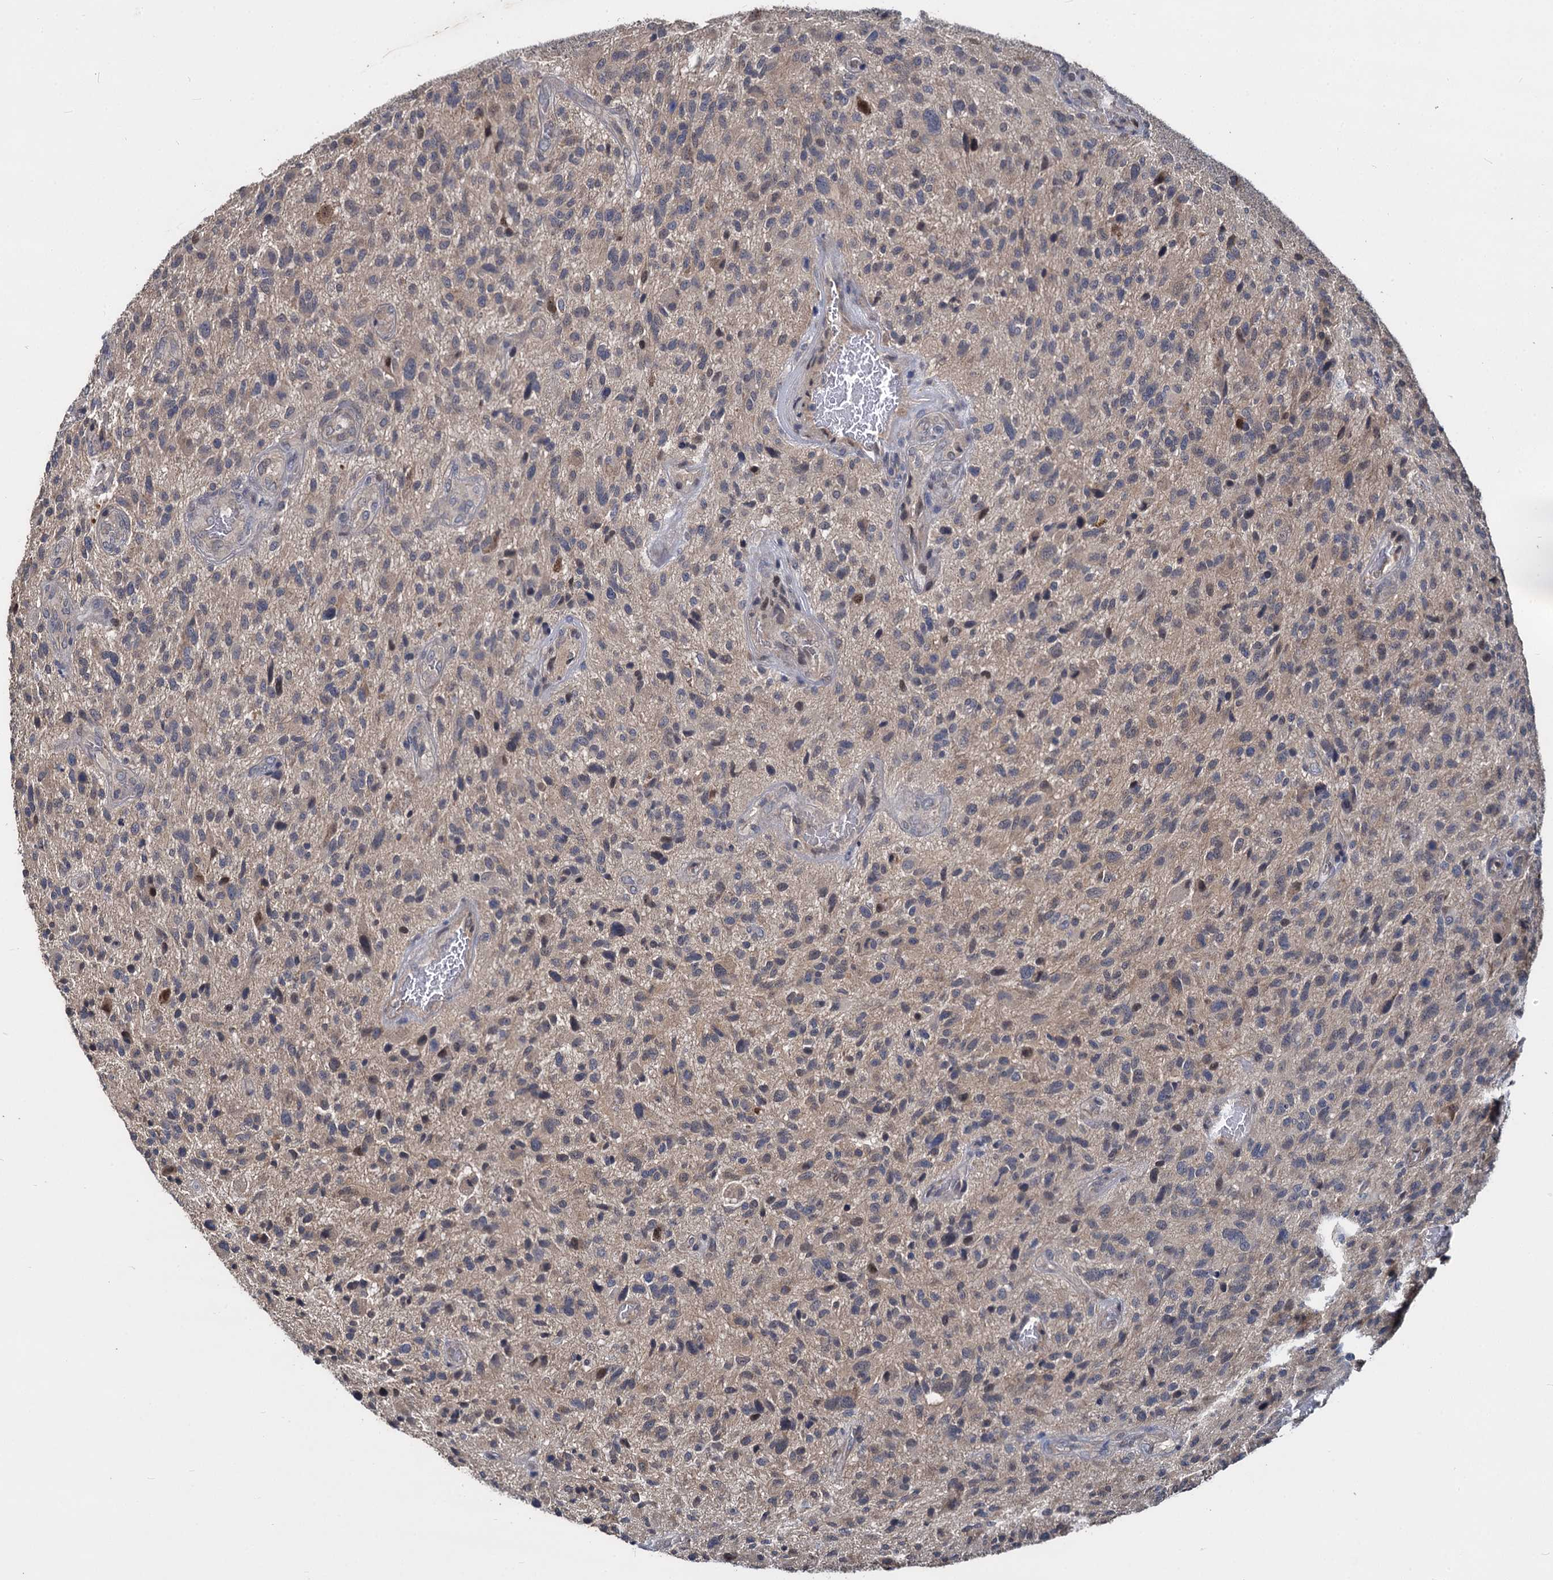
{"staining": {"intensity": "weak", "quantity": "<25%", "location": "cytoplasmic/membranous"}, "tissue": "glioma", "cell_type": "Tumor cells", "image_type": "cancer", "snomed": [{"axis": "morphology", "description": "Glioma, malignant, High grade"}, {"axis": "topography", "description": "Brain"}], "caption": "The immunohistochemistry photomicrograph has no significant staining in tumor cells of high-grade glioma (malignant) tissue.", "gene": "CCDC184", "patient": {"sex": "male", "age": 47}}